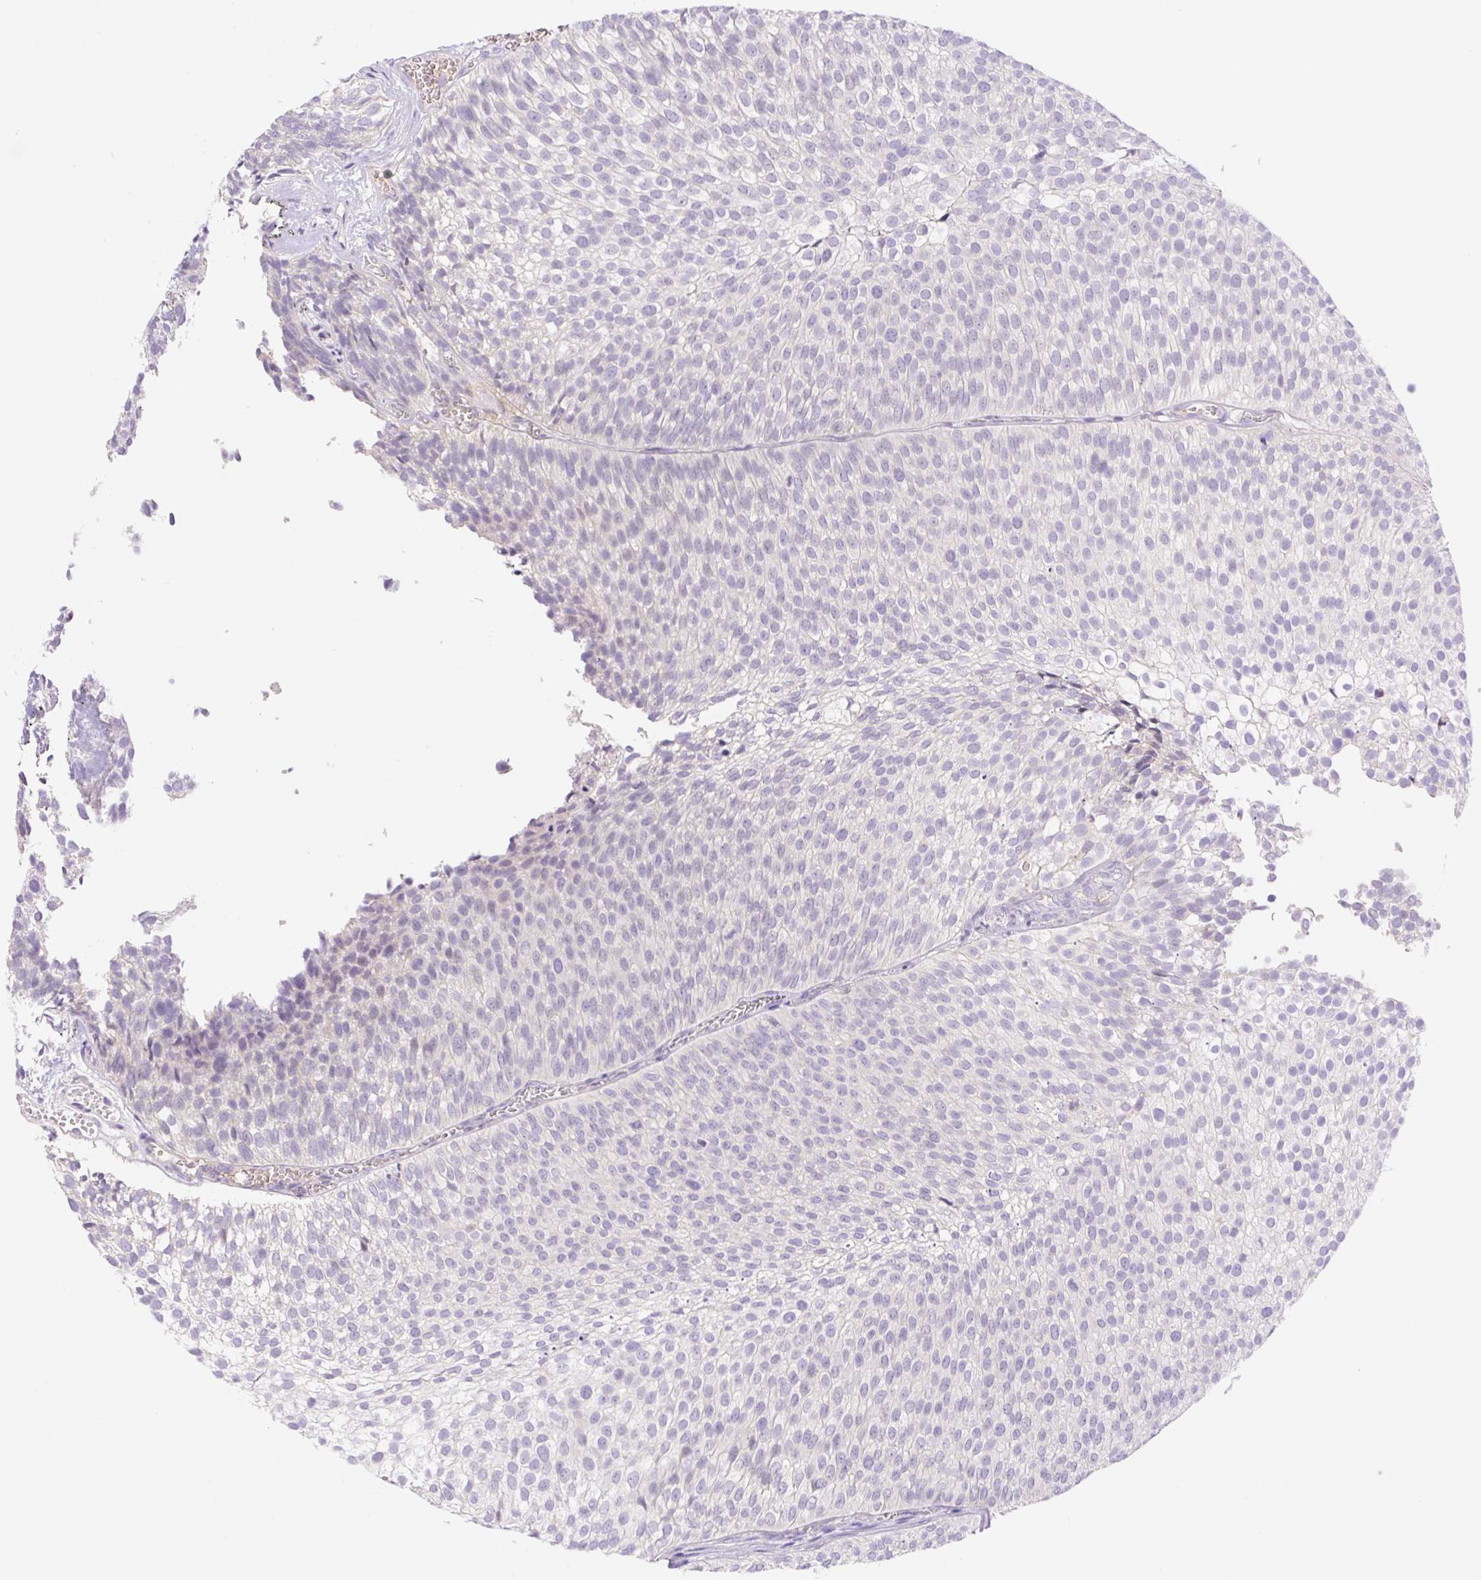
{"staining": {"intensity": "negative", "quantity": "none", "location": "none"}, "tissue": "urothelial cancer", "cell_type": "Tumor cells", "image_type": "cancer", "snomed": [{"axis": "morphology", "description": "Urothelial carcinoma, Low grade"}, {"axis": "topography", "description": "Urinary bladder"}], "caption": "Tumor cells are negative for brown protein staining in urothelial cancer.", "gene": "DENND5A", "patient": {"sex": "male", "age": 91}}